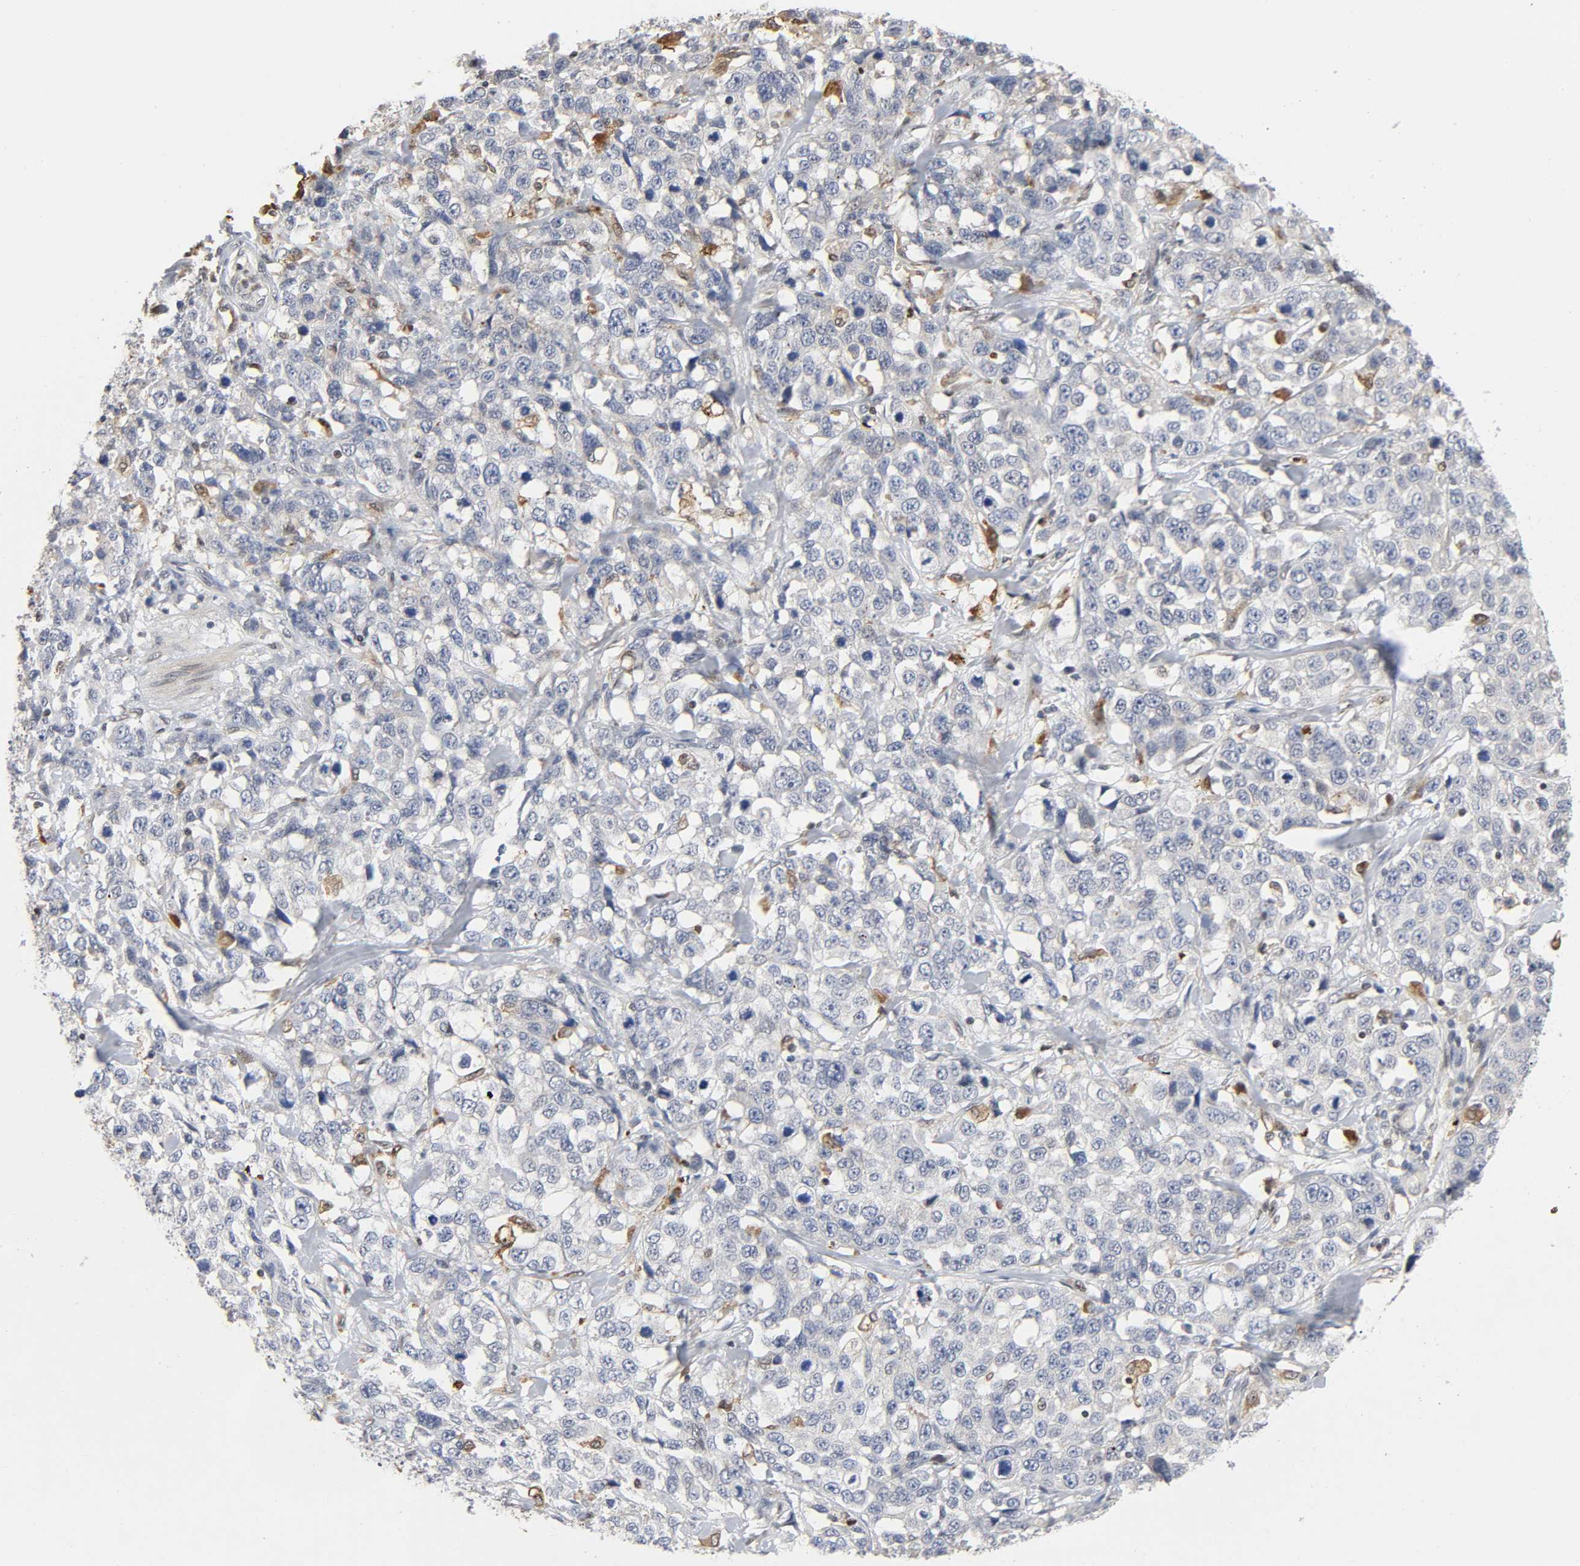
{"staining": {"intensity": "negative", "quantity": "none", "location": "none"}, "tissue": "stomach cancer", "cell_type": "Tumor cells", "image_type": "cancer", "snomed": [{"axis": "morphology", "description": "Normal tissue, NOS"}, {"axis": "morphology", "description": "Adenocarcinoma, NOS"}, {"axis": "topography", "description": "Stomach"}], "caption": "Immunohistochemistry micrograph of neoplastic tissue: human adenocarcinoma (stomach) stained with DAB (3,3'-diaminobenzidine) shows no significant protein staining in tumor cells.", "gene": "KAT2B", "patient": {"sex": "male", "age": 48}}